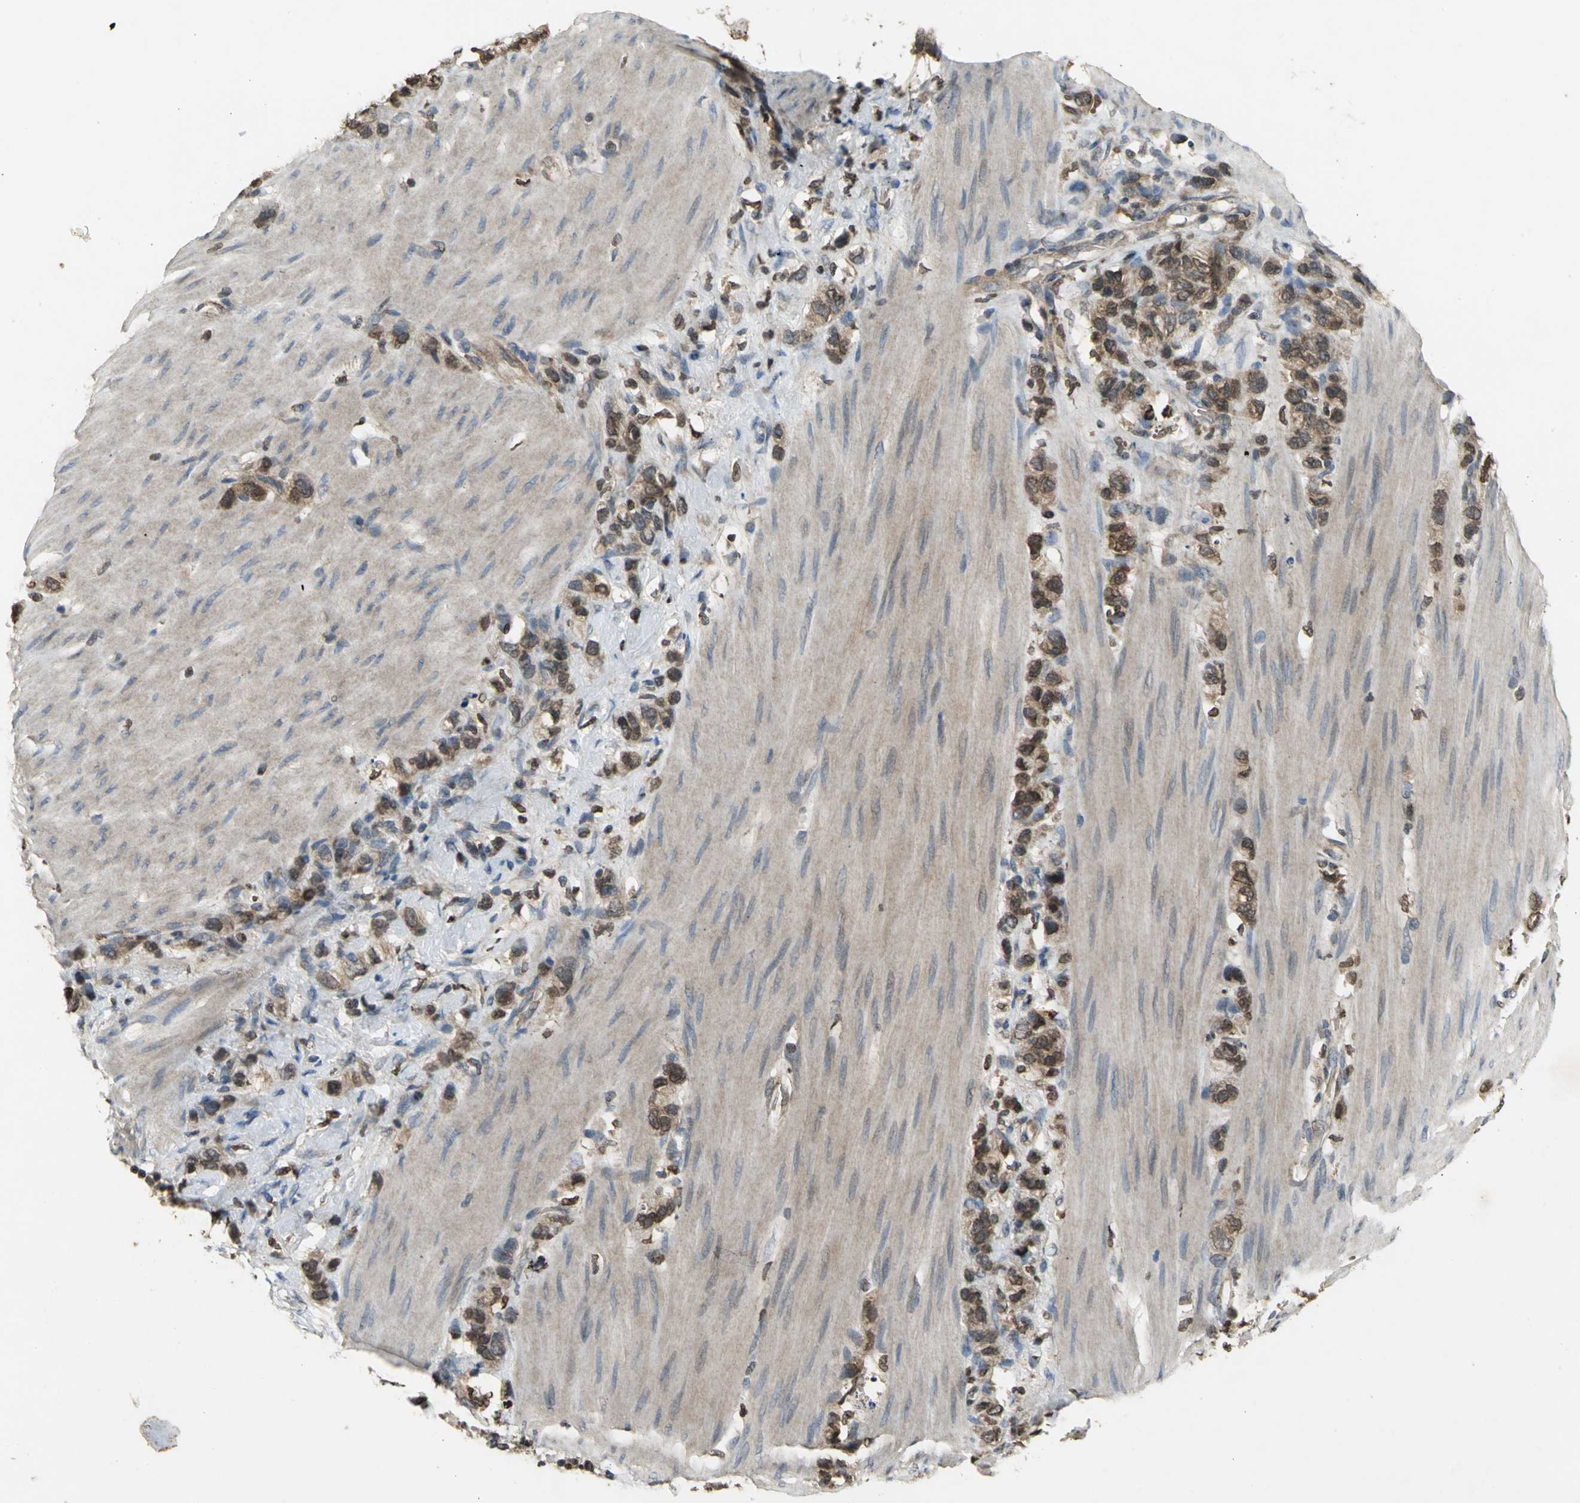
{"staining": {"intensity": "moderate", "quantity": ">75%", "location": "cytoplasmic/membranous,nuclear"}, "tissue": "stomach cancer", "cell_type": "Tumor cells", "image_type": "cancer", "snomed": [{"axis": "morphology", "description": "Normal tissue, NOS"}, {"axis": "morphology", "description": "Adenocarcinoma, NOS"}, {"axis": "morphology", "description": "Adenocarcinoma, High grade"}, {"axis": "topography", "description": "Stomach, upper"}, {"axis": "topography", "description": "Stomach"}], "caption": "A high-resolution photomicrograph shows immunohistochemistry staining of stomach cancer, which displays moderate cytoplasmic/membranous and nuclear expression in approximately >75% of tumor cells.", "gene": "AHR", "patient": {"sex": "female", "age": 65}}